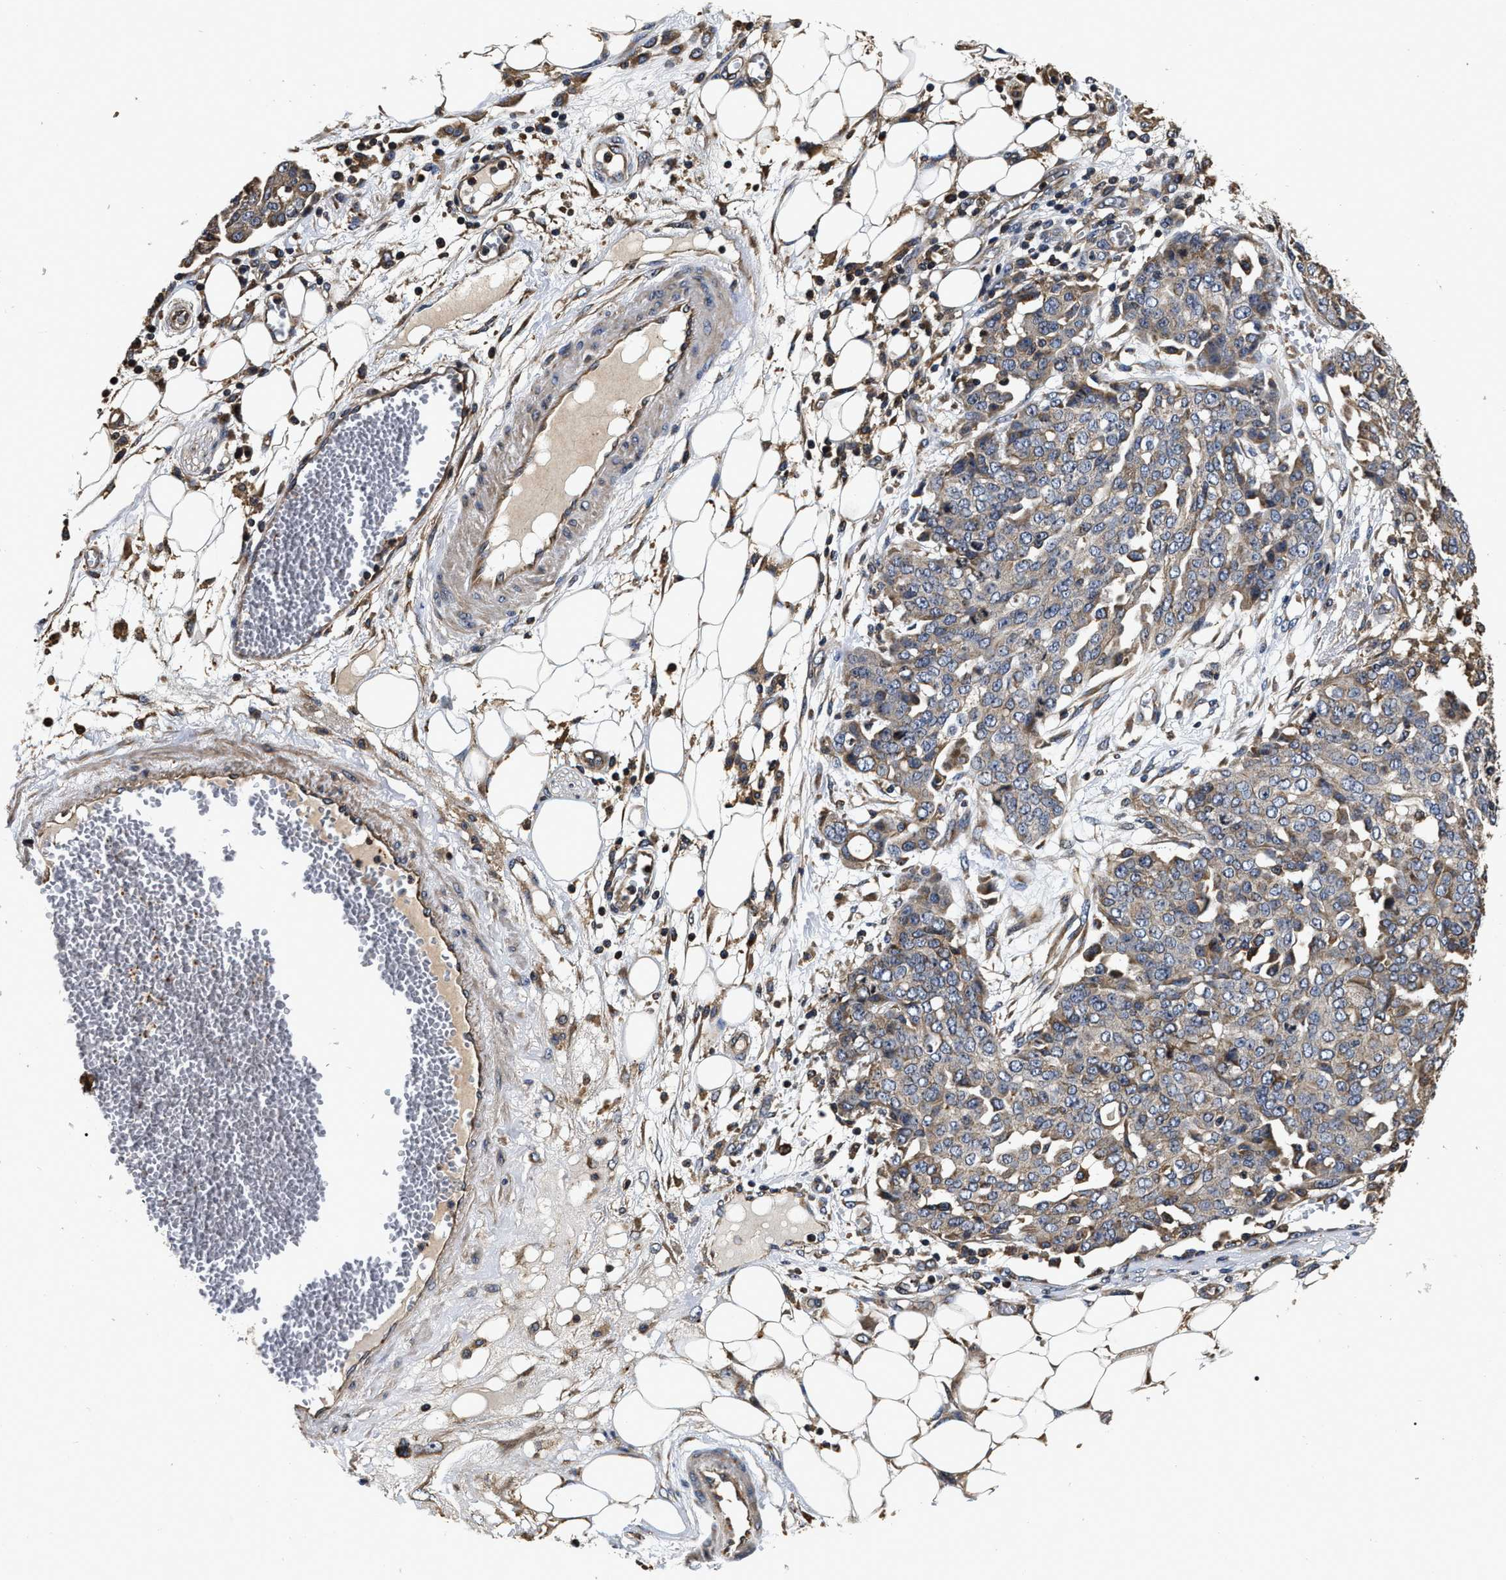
{"staining": {"intensity": "weak", "quantity": "25%-75%", "location": "cytoplasmic/membranous"}, "tissue": "ovarian cancer", "cell_type": "Tumor cells", "image_type": "cancer", "snomed": [{"axis": "morphology", "description": "Cystadenocarcinoma, serous, NOS"}, {"axis": "topography", "description": "Soft tissue"}, {"axis": "topography", "description": "Ovary"}], "caption": "Ovarian serous cystadenocarcinoma was stained to show a protein in brown. There is low levels of weak cytoplasmic/membranous expression in approximately 25%-75% of tumor cells. Using DAB (brown) and hematoxylin (blue) stains, captured at high magnification using brightfield microscopy.", "gene": "ABCG8", "patient": {"sex": "female", "age": 57}}